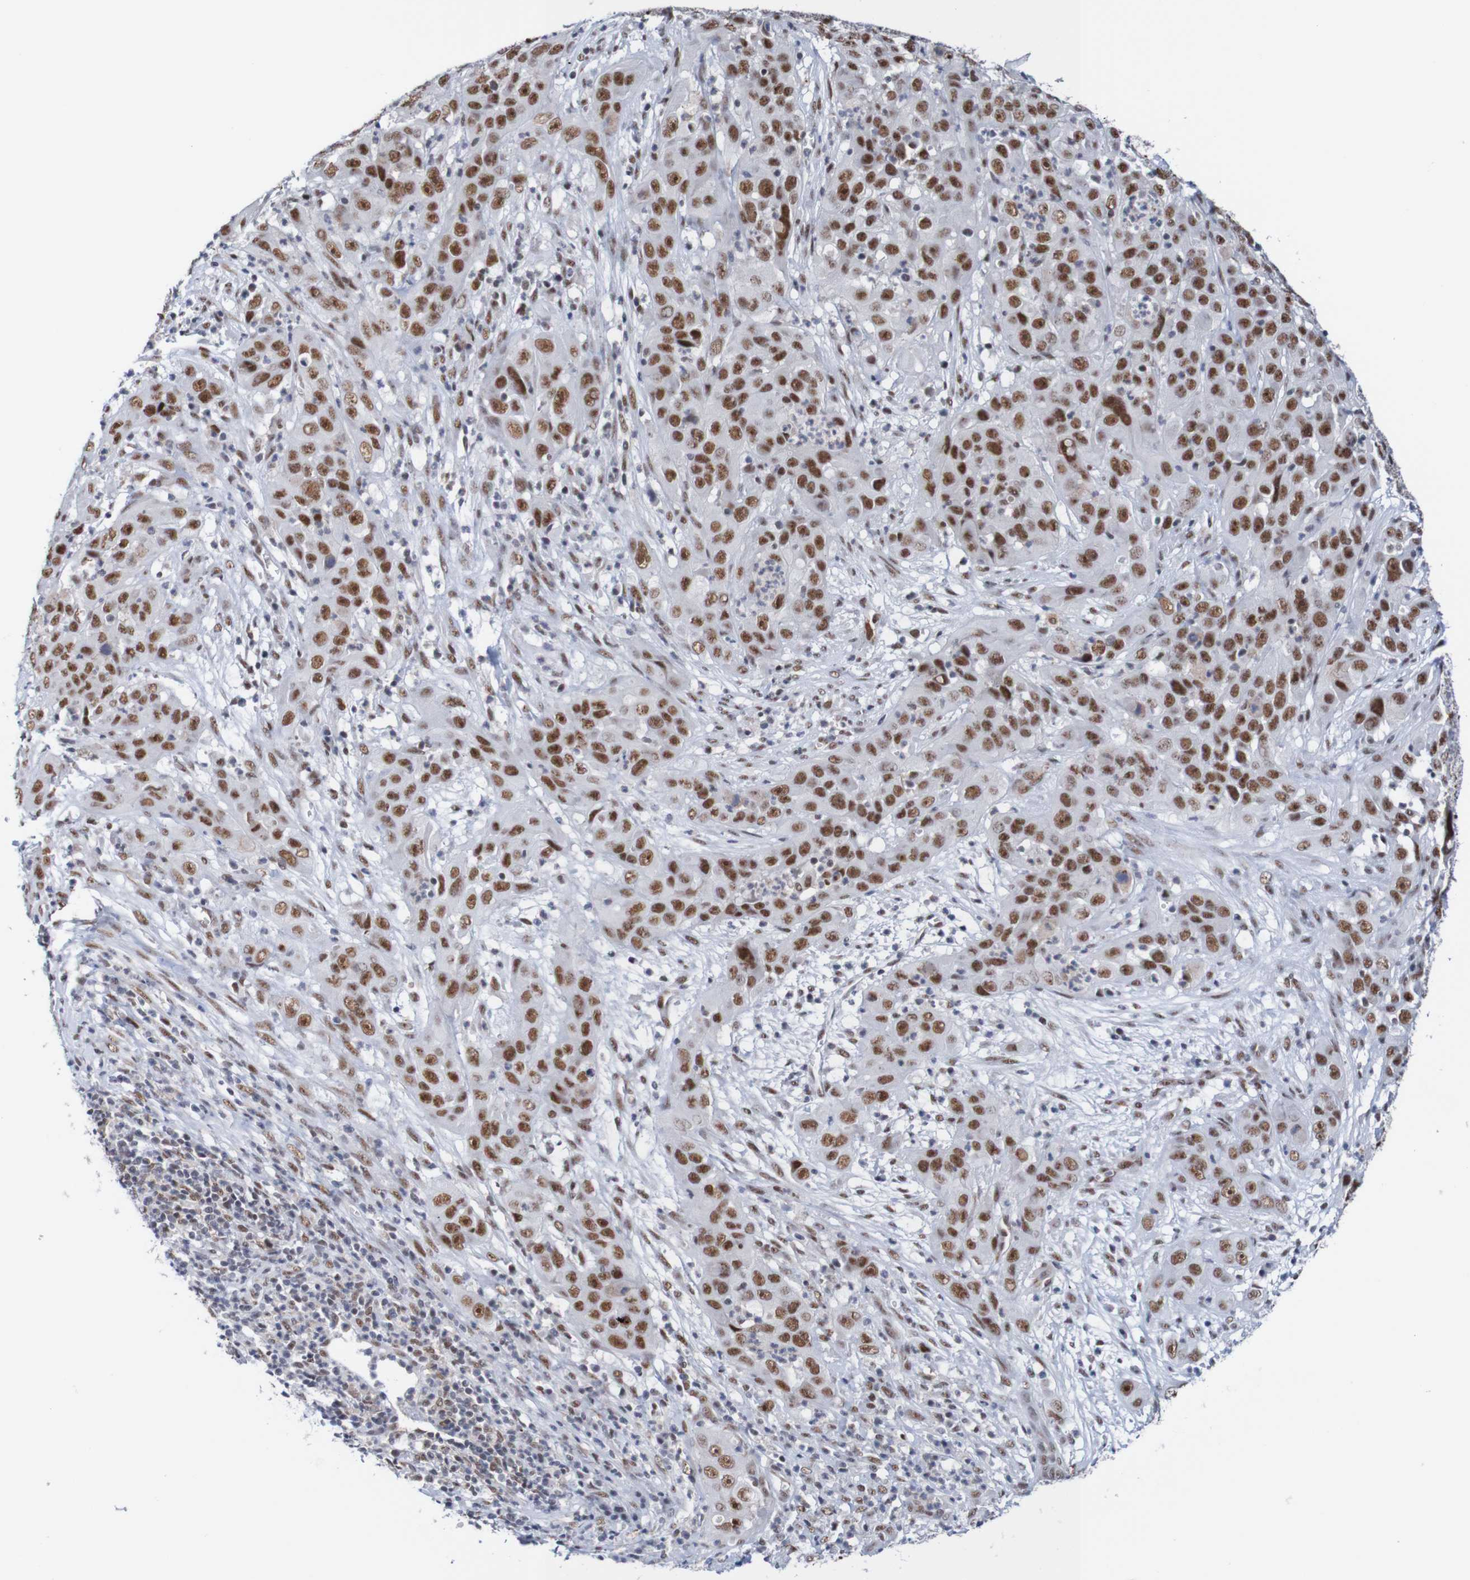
{"staining": {"intensity": "moderate", "quantity": ">75%", "location": "nuclear"}, "tissue": "cervical cancer", "cell_type": "Tumor cells", "image_type": "cancer", "snomed": [{"axis": "morphology", "description": "Squamous cell carcinoma, NOS"}, {"axis": "topography", "description": "Cervix"}], "caption": "Immunohistochemical staining of human cervical squamous cell carcinoma displays moderate nuclear protein staining in approximately >75% of tumor cells.", "gene": "CDC5L", "patient": {"sex": "female", "age": 32}}